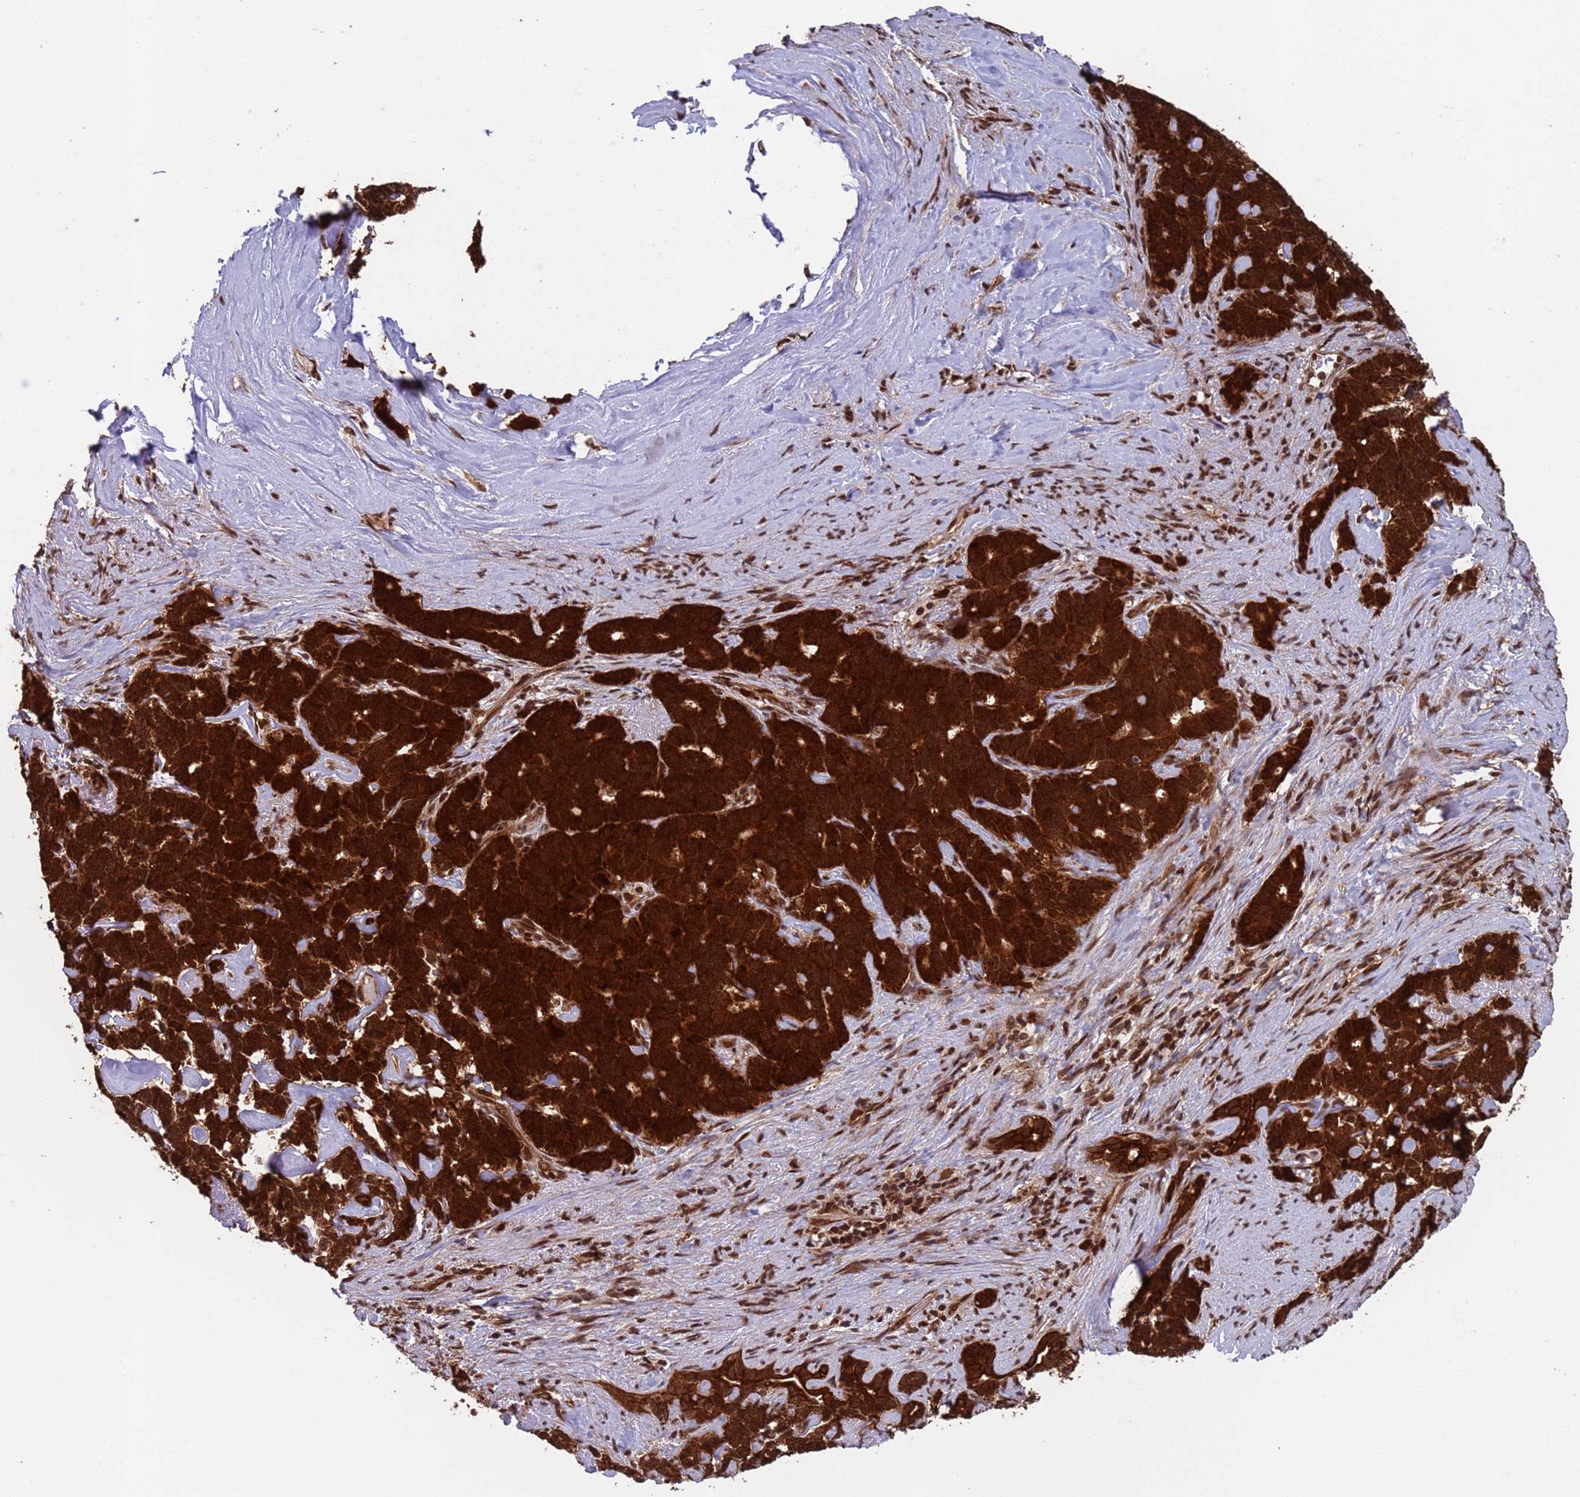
{"staining": {"intensity": "strong", "quantity": ">75%", "location": "cytoplasmic/membranous,nuclear"}, "tissue": "pancreatic cancer", "cell_type": "Tumor cells", "image_type": "cancer", "snomed": [{"axis": "morphology", "description": "Adenocarcinoma, NOS"}, {"axis": "topography", "description": "Pancreas"}], "caption": "Adenocarcinoma (pancreatic) stained with IHC demonstrates strong cytoplasmic/membranous and nuclear positivity in about >75% of tumor cells.", "gene": "FUBP3", "patient": {"sex": "female", "age": 74}}